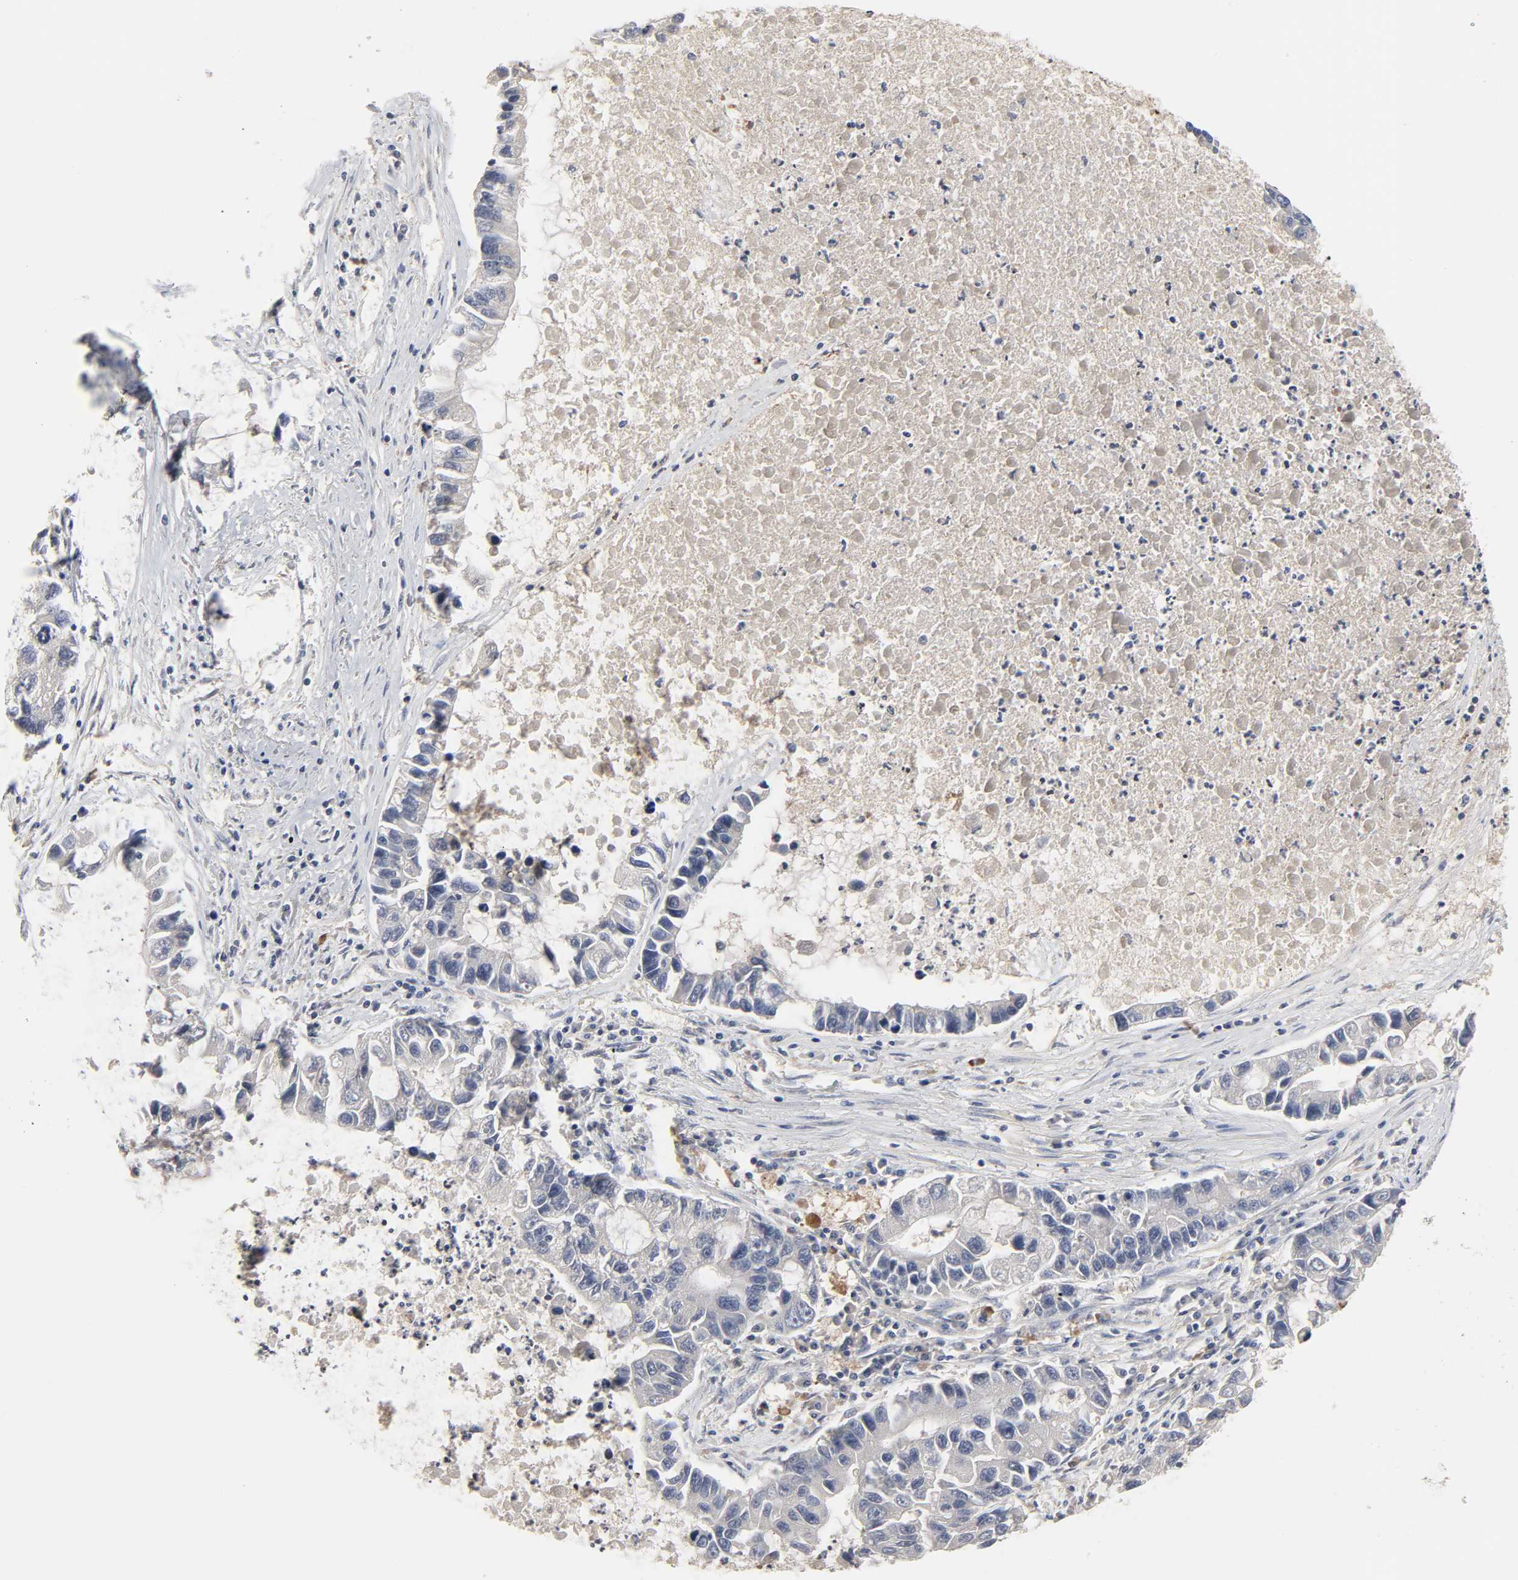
{"staining": {"intensity": "negative", "quantity": "none", "location": "none"}, "tissue": "lung cancer", "cell_type": "Tumor cells", "image_type": "cancer", "snomed": [{"axis": "morphology", "description": "Adenocarcinoma, NOS"}, {"axis": "topography", "description": "Lung"}], "caption": "The IHC image has no significant staining in tumor cells of lung cancer tissue.", "gene": "CPN2", "patient": {"sex": "female", "age": 51}}